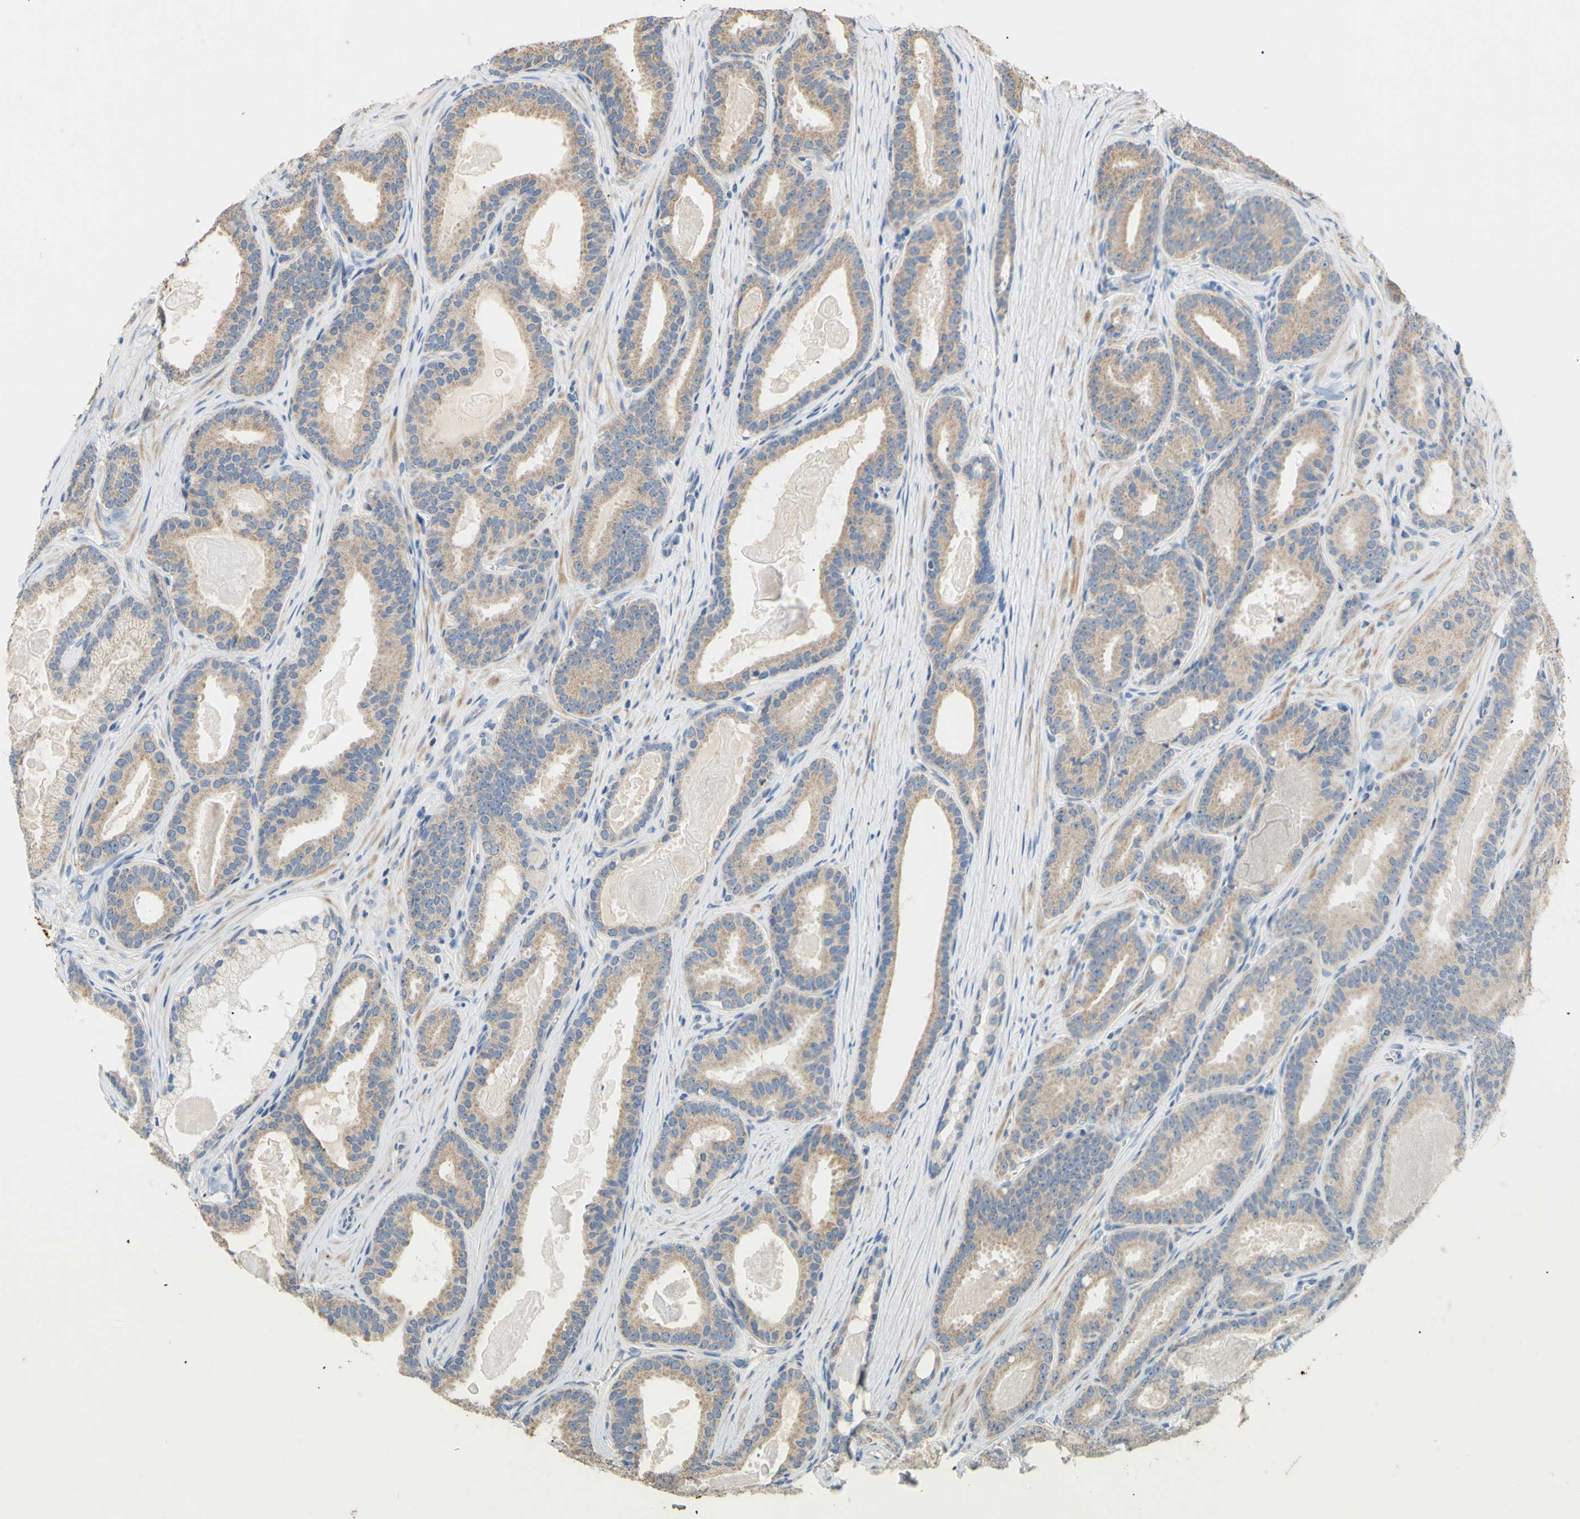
{"staining": {"intensity": "moderate", "quantity": ">75%", "location": "cytoplasmic/membranous"}, "tissue": "prostate cancer", "cell_type": "Tumor cells", "image_type": "cancer", "snomed": [{"axis": "morphology", "description": "Adenocarcinoma, High grade"}, {"axis": "topography", "description": "Prostate"}], "caption": "DAB immunohistochemical staining of human prostate cancer (high-grade adenocarcinoma) demonstrates moderate cytoplasmic/membranous protein positivity in approximately >75% of tumor cells.", "gene": "PTGIS", "patient": {"sex": "male", "age": 60}}